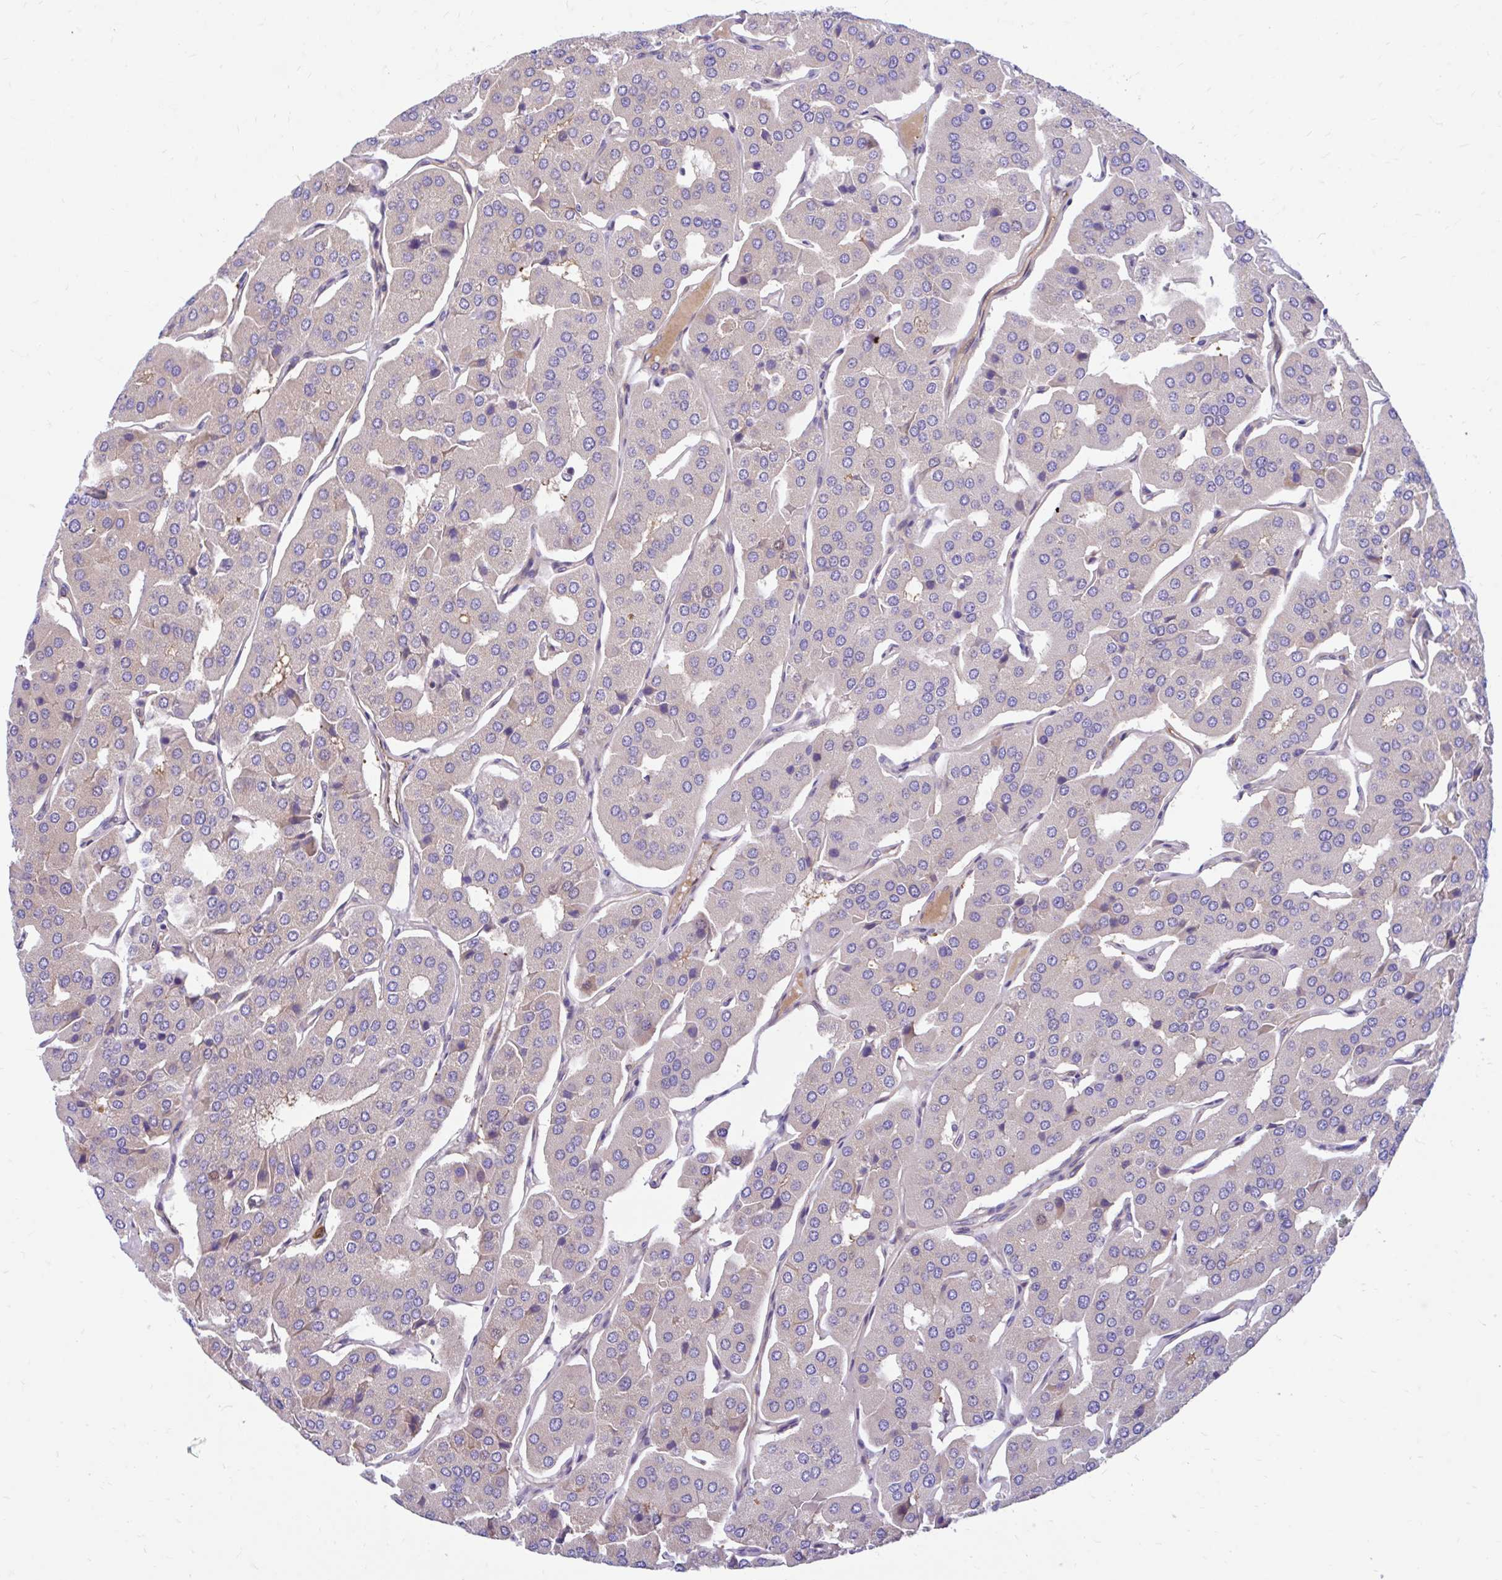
{"staining": {"intensity": "negative", "quantity": "none", "location": "none"}, "tissue": "parathyroid gland", "cell_type": "Glandular cells", "image_type": "normal", "snomed": [{"axis": "morphology", "description": "Normal tissue, NOS"}, {"axis": "morphology", "description": "Adenoma, NOS"}, {"axis": "topography", "description": "Parathyroid gland"}], "caption": "Glandular cells are negative for brown protein staining in benign parathyroid gland. (Stains: DAB IHC with hematoxylin counter stain, Microscopy: brightfield microscopy at high magnification).", "gene": "ESPNL", "patient": {"sex": "female", "age": 86}}